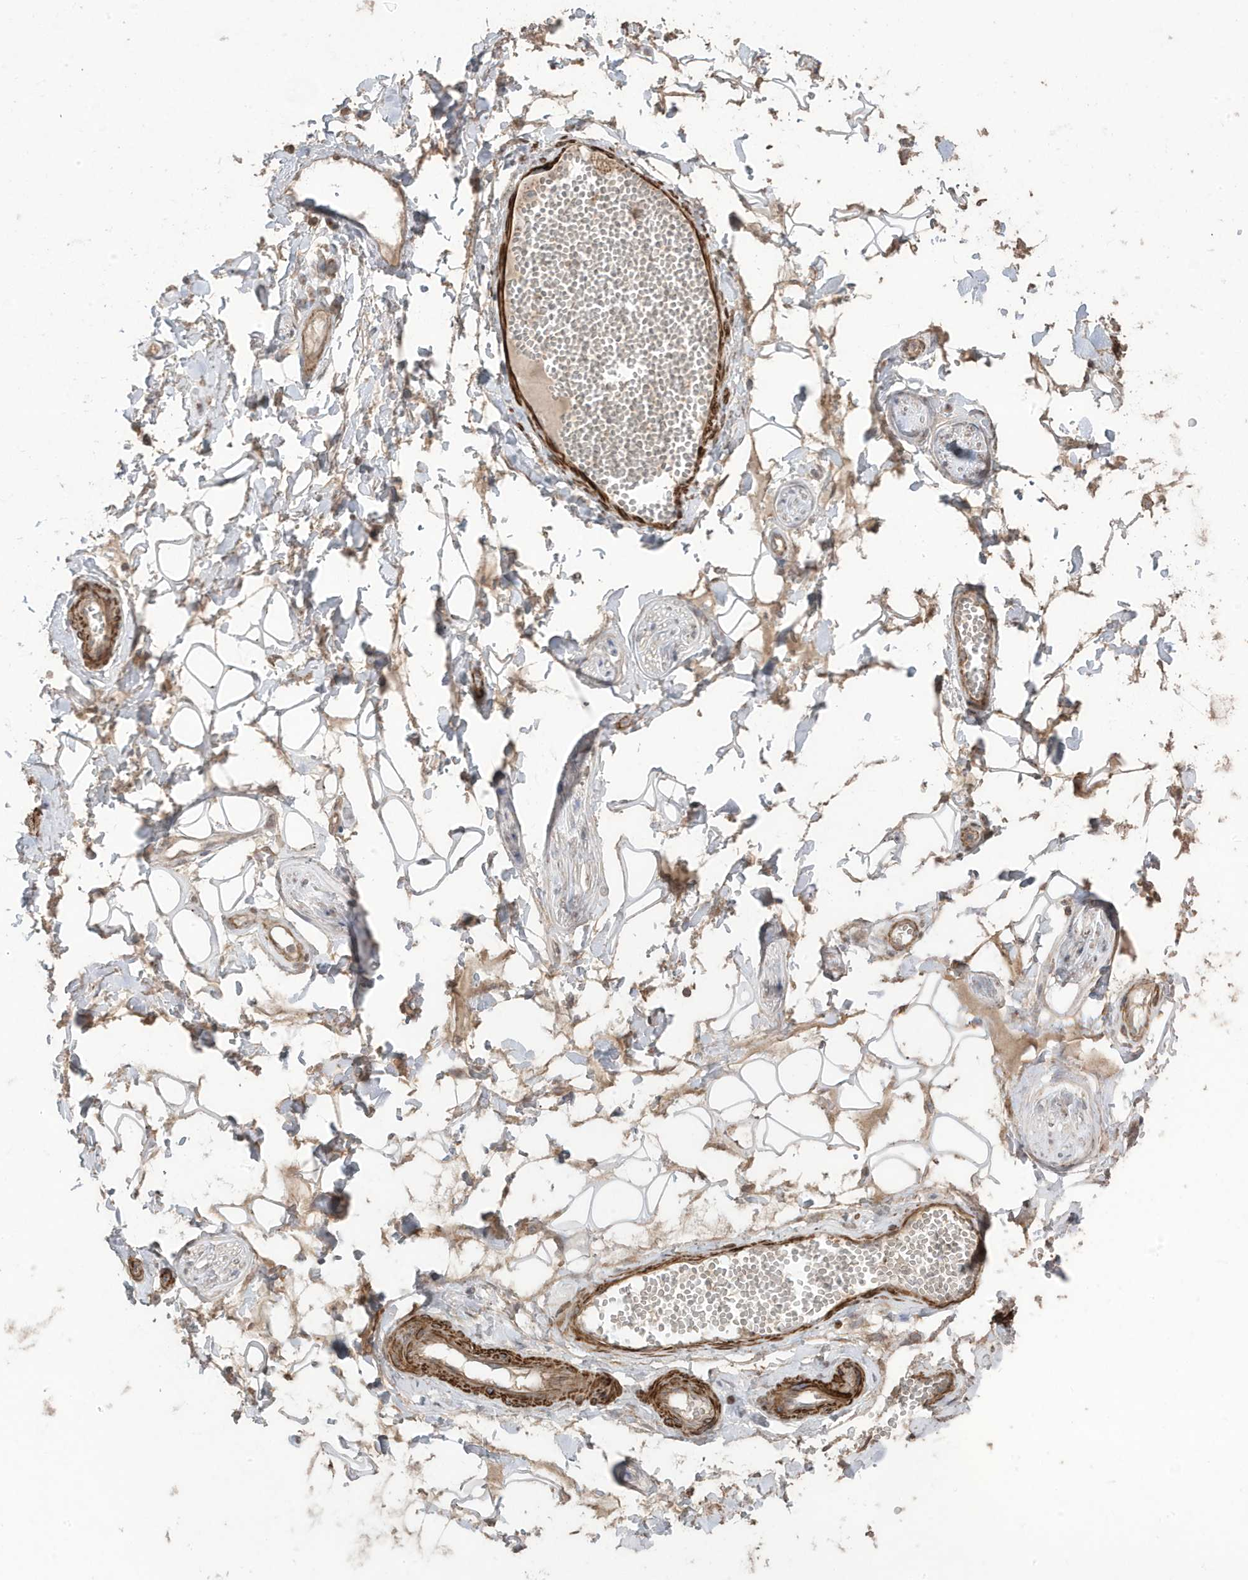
{"staining": {"intensity": "negative", "quantity": "none", "location": "none"}, "tissue": "adipose tissue", "cell_type": "Adipocytes", "image_type": "normal", "snomed": [{"axis": "morphology", "description": "Normal tissue, NOS"}, {"axis": "morphology", "description": "Inflammation, NOS"}, {"axis": "topography", "description": "Salivary gland"}, {"axis": "topography", "description": "Peripheral nerve tissue"}], "caption": "Adipocytes are negative for protein expression in unremarkable human adipose tissue. The staining is performed using DAB brown chromogen with nuclei counter-stained in using hematoxylin.", "gene": "CETN3", "patient": {"sex": "female", "age": 75}}